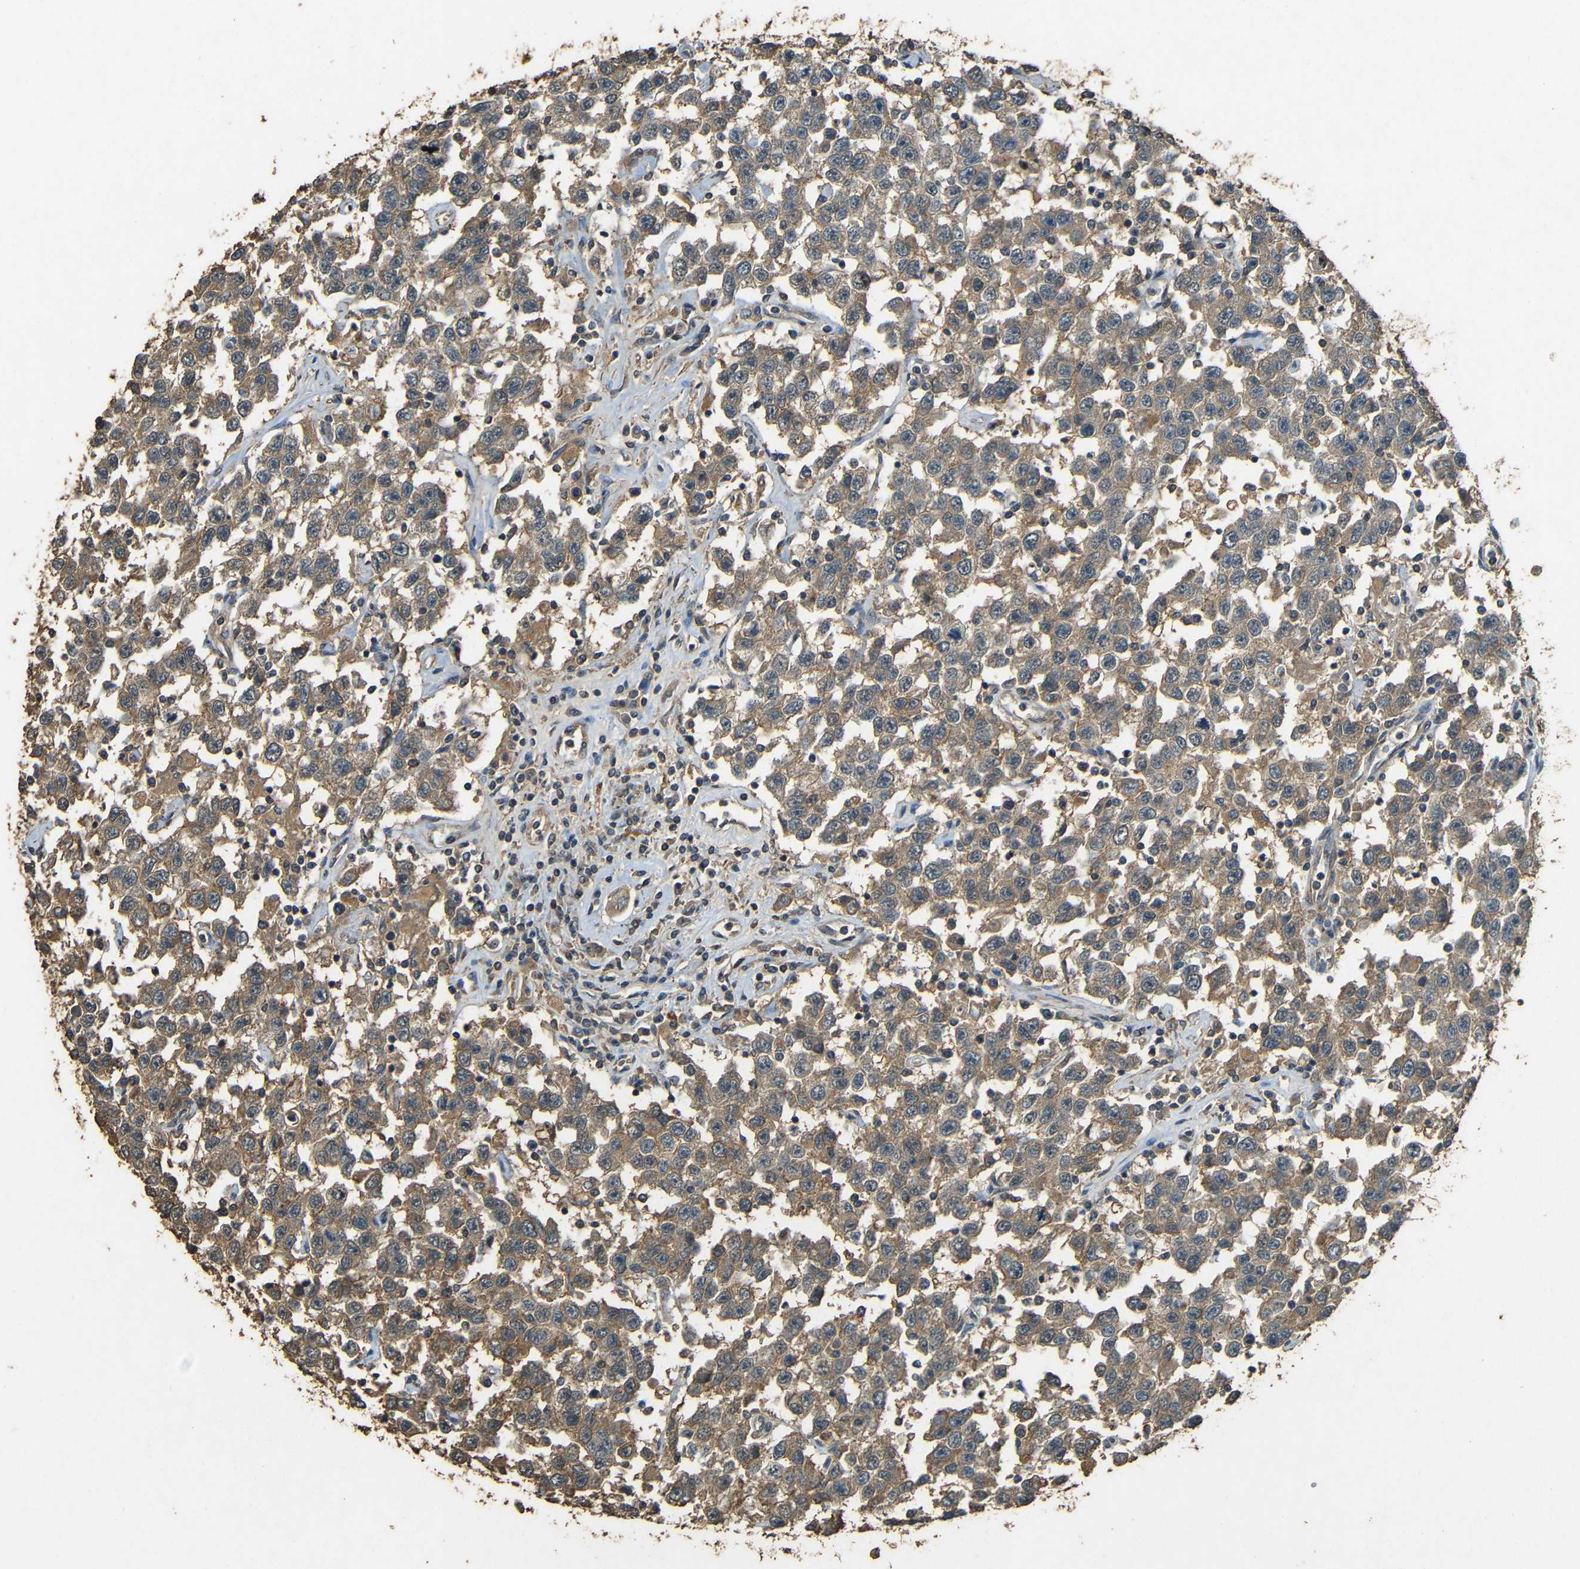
{"staining": {"intensity": "moderate", "quantity": ">75%", "location": "cytoplasmic/membranous"}, "tissue": "testis cancer", "cell_type": "Tumor cells", "image_type": "cancer", "snomed": [{"axis": "morphology", "description": "Seminoma, NOS"}, {"axis": "topography", "description": "Testis"}], "caption": "Testis cancer tissue reveals moderate cytoplasmic/membranous expression in approximately >75% of tumor cells", "gene": "PDE5A", "patient": {"sex": "male", "age": 41}}